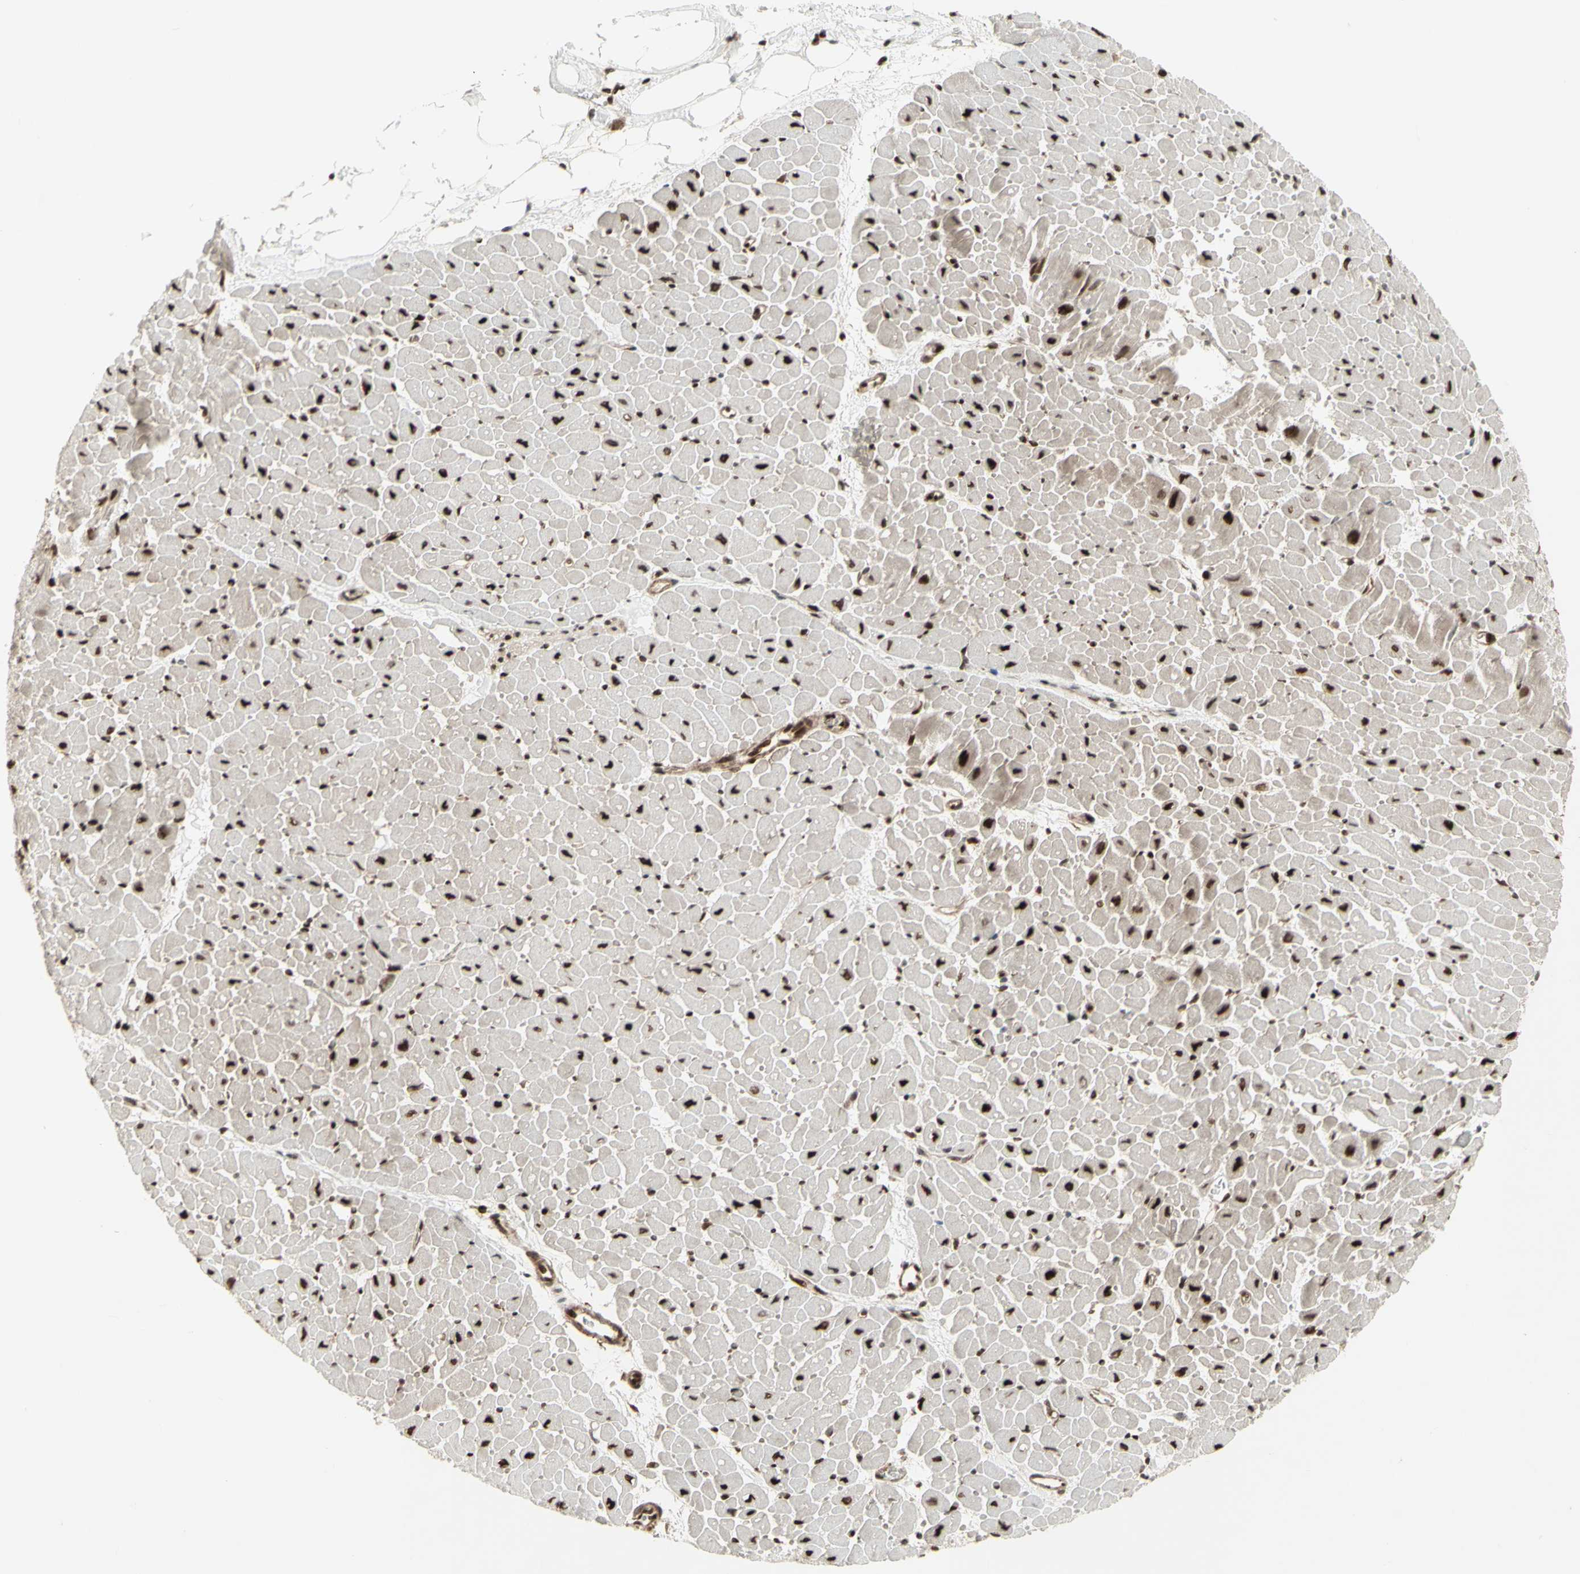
{"staining": {"intensity": "strong", "quantity": "<25%", "location": "cytoplasmic/membranous,nuclear"}, "tissue": "heart muscle", "cell_type": "Cardiomyocytes", "image_type": "normal", "snomed": [{"axis": "morphology", "description": "Normal tissue, NOS"}, {"axis": "topography", "description": "Heart"}], "caption": "An IHC micrograph of normal tissue is shown. Protein staining in brown shows strong cytoplasmic/membranous,nuclear positivity in heart muscle within cardiomyocytes. The protein of interest is shown in brown color, while the nuclei are stained blue.", "gene": "CBX1", "patient": {"sex": "male", "age": 45}}